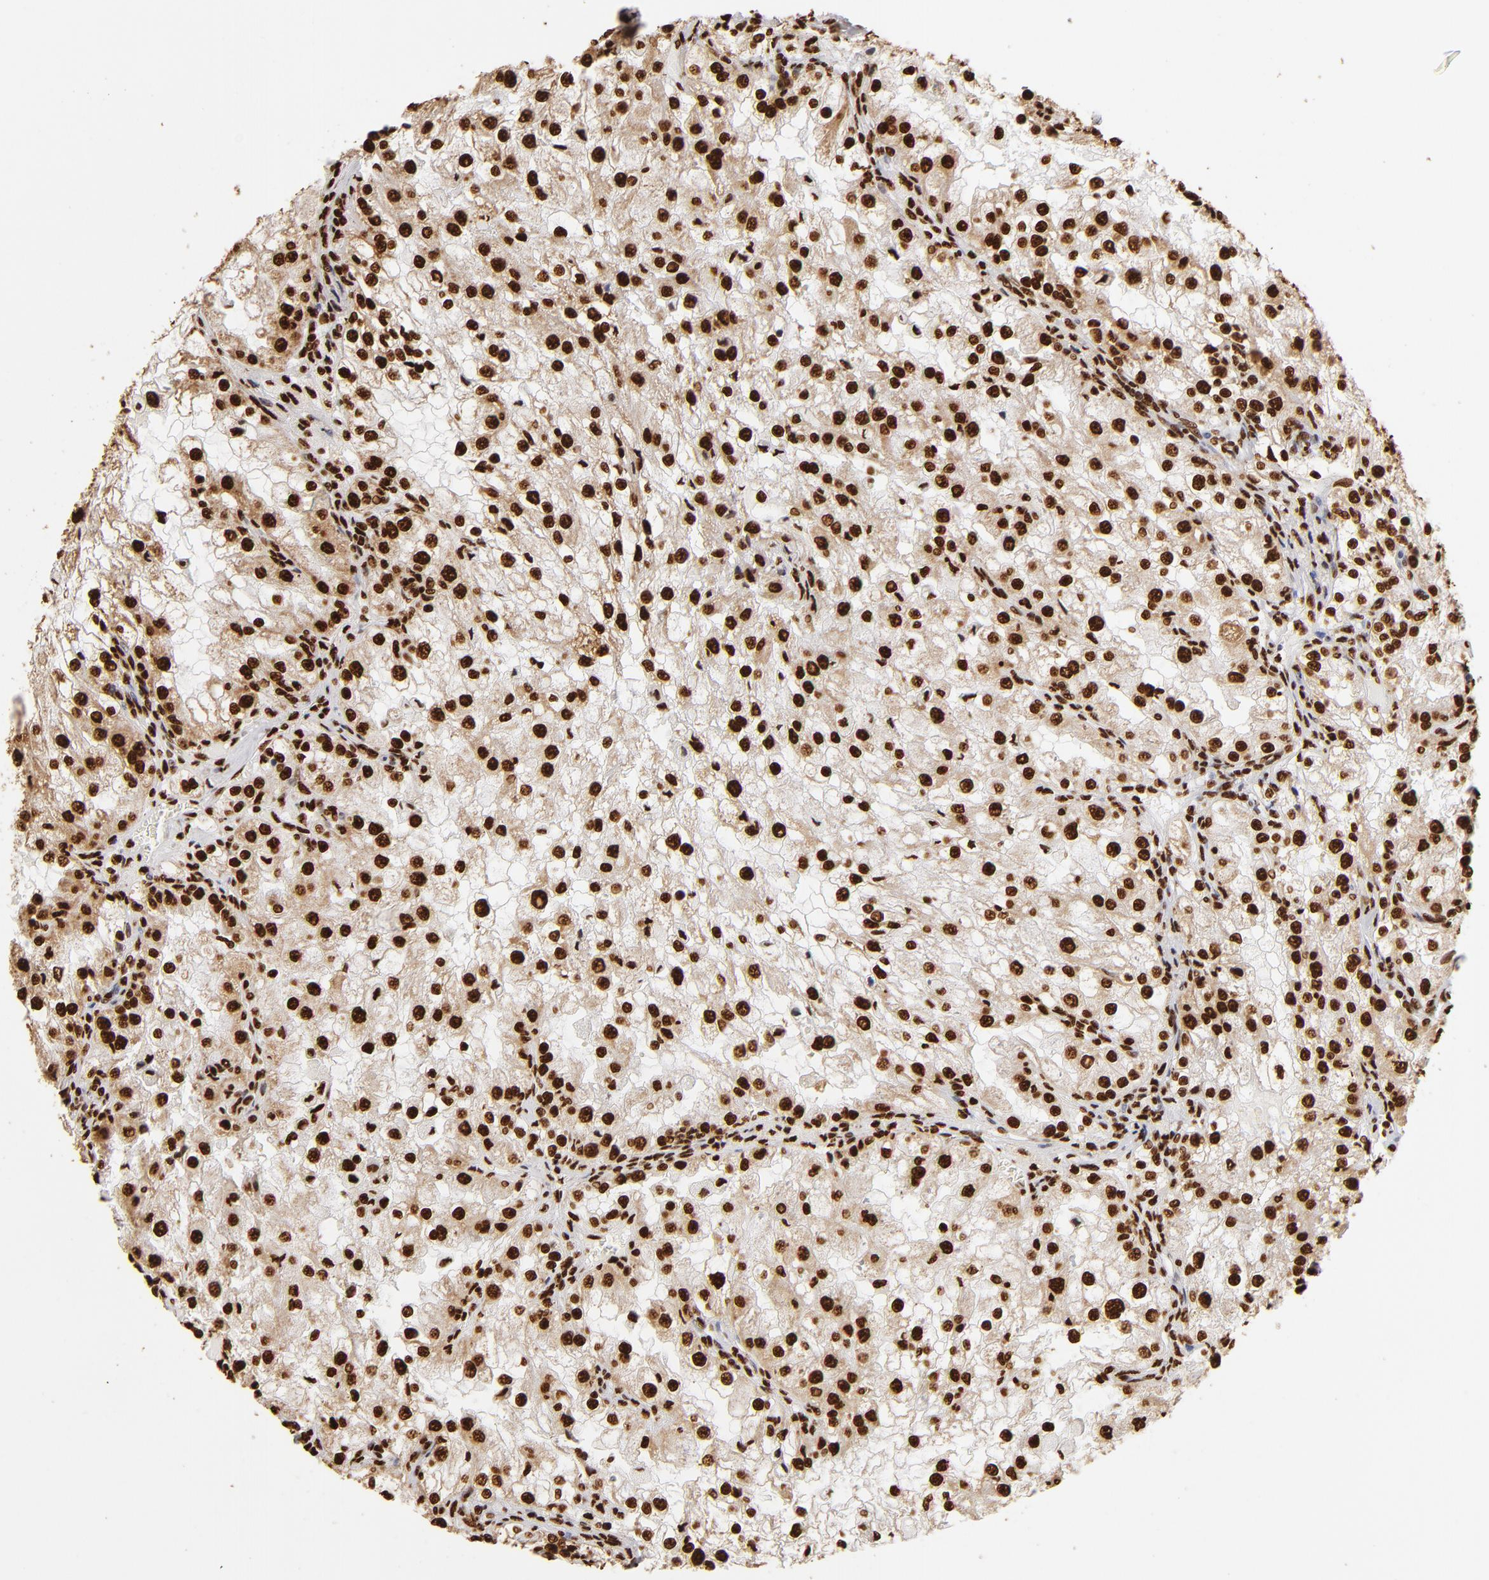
{"staining": {"intensity": "strong", "quantity": ">75%", "location": "nuclear"}, "tissue": "renal cancer", "cell_type": "Tumor cells", "image_type": "cancer", "snomed": [{"axis": "morphology", "description": "Adenocarcinoma, NOS"}, {"axis": "topography", "description": "Kidney"}], "caption": "Protein expression analysis of human renal cancer (adenocarcinoma) reveals strong nuclear staining in approximately >75% of tumor cells.", "gene": "ILF3", "patient": {"sex": "female", "age": 74}}